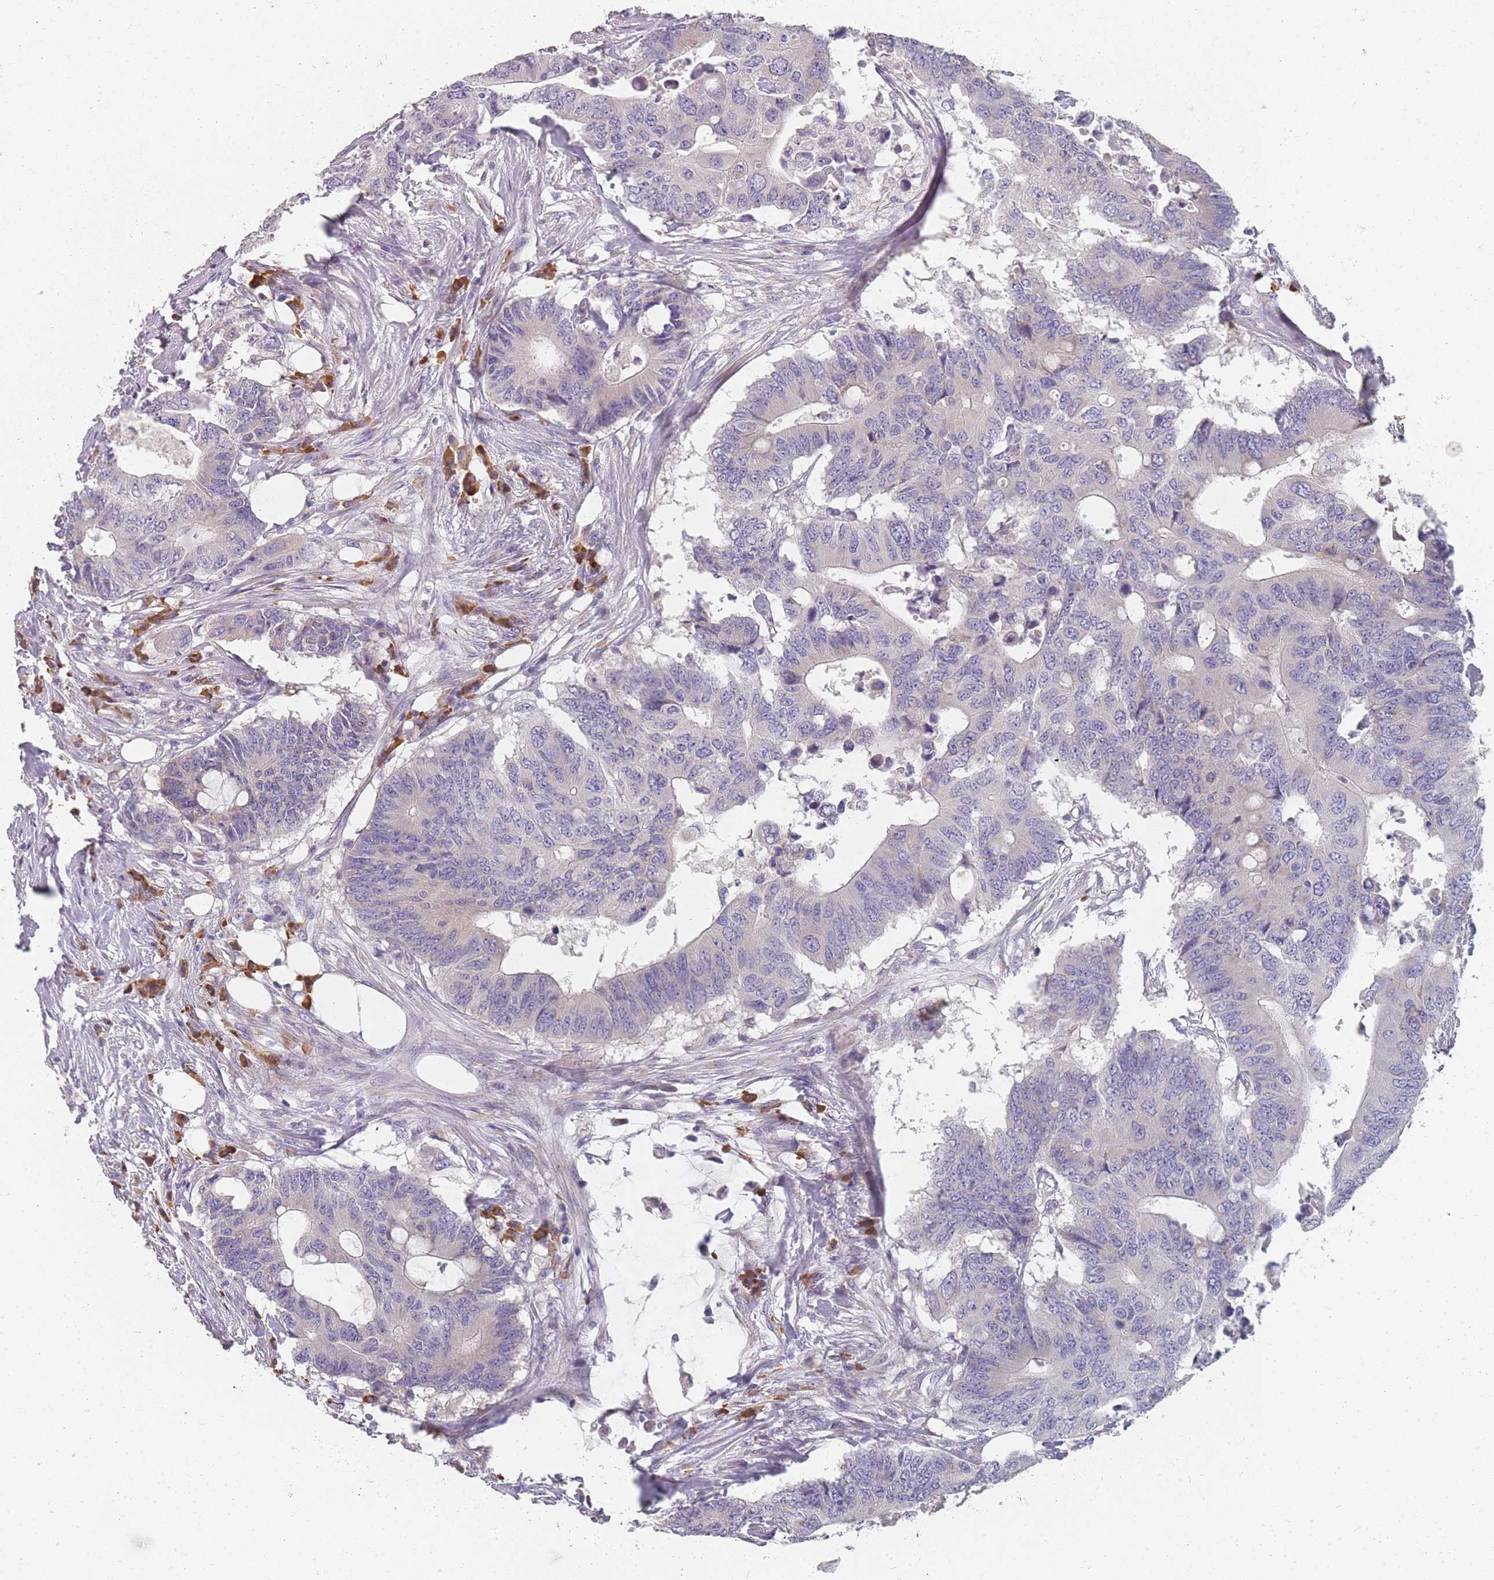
{"staining": {"intensity": "negative", "quantity": "none", "location": "none"}, "tissue": "colorectal cancer", "cell_type": "Tumor cells", "image_type": "cancer", "snomed": [{"axis": "morphology", "description": "Adenocarcinoma, NOS"}, {"axis": "topography", "description": "Colon"}], "caption": "High magnification brightfield microscopy of colorectal adenocarcinoma stained with DAB (brown) and counterstained with hematoxylin (blue): tumor cells show no significant positivity. (DAB (3,3'-diaminobenzidine) immunohistochemistry (IHC), high magnification).", "gene": "SLC35E4", "patient": {"sex": "male", "age": 71}}